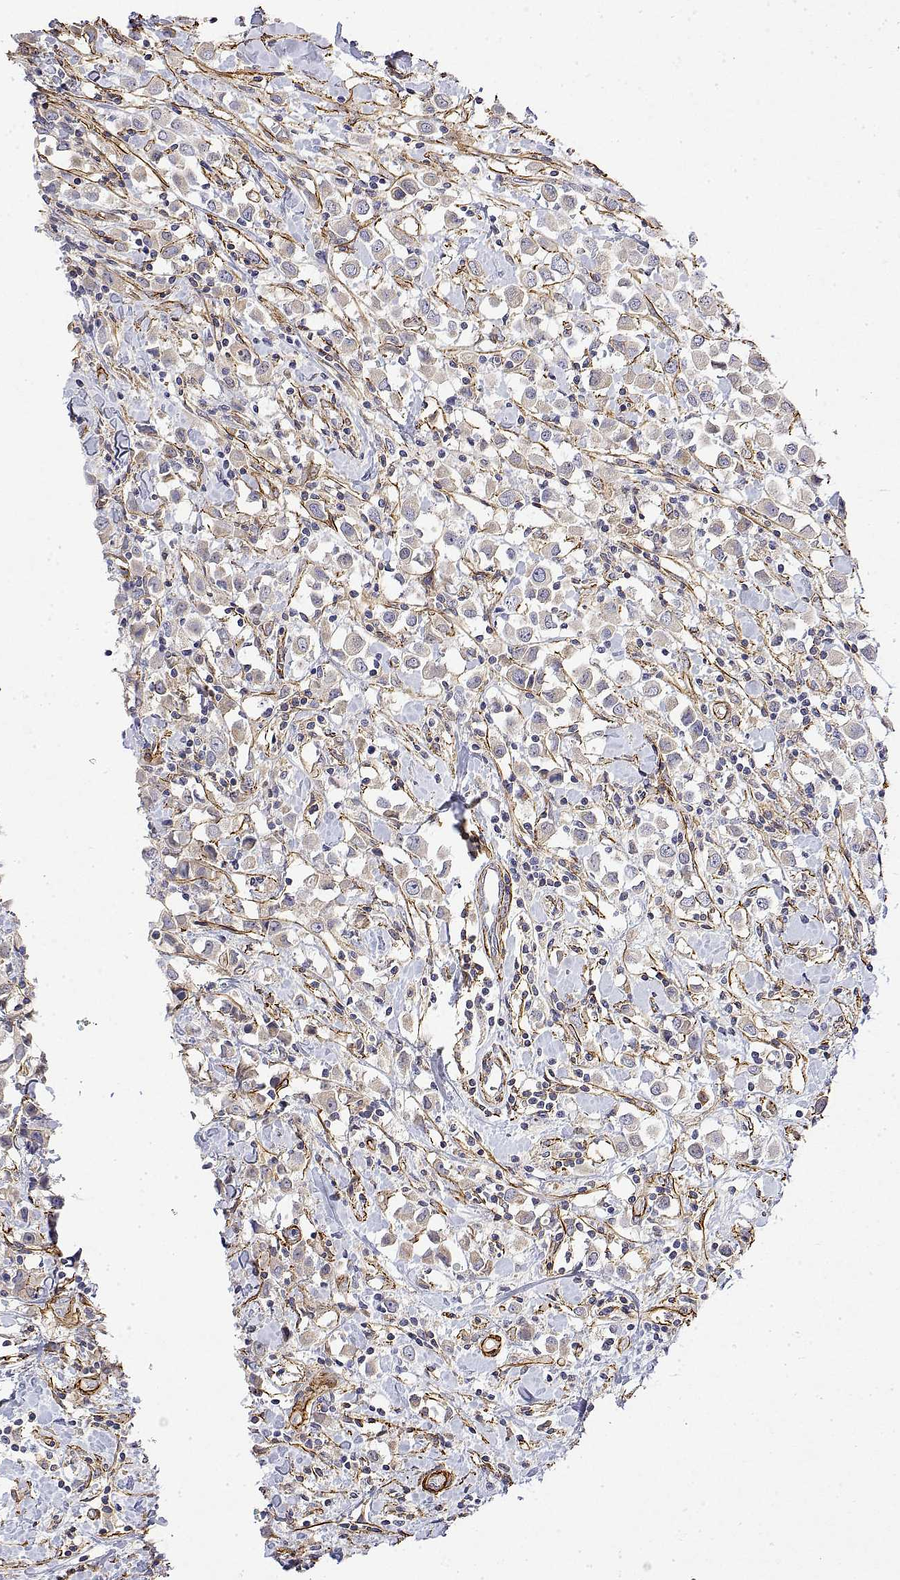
{"staining": {"intensity": "weak", "quantity": "<25%", "location": "cytoplasmic/membranous"}, "tissue": "breast cancer", "cell_type": "Tumor cells", "image_type": "cancer", "snomed": [{"axis": "morphology", "description": "Duct carcinoma"}, {"axis": "topography", "description": "Breast"}], "caption": "Tumor cells show no significant expression in breast cancer (intraductal carcinoma).", "gene": "SOWAHD", "patient": {"sex": "female", "age": 61}}